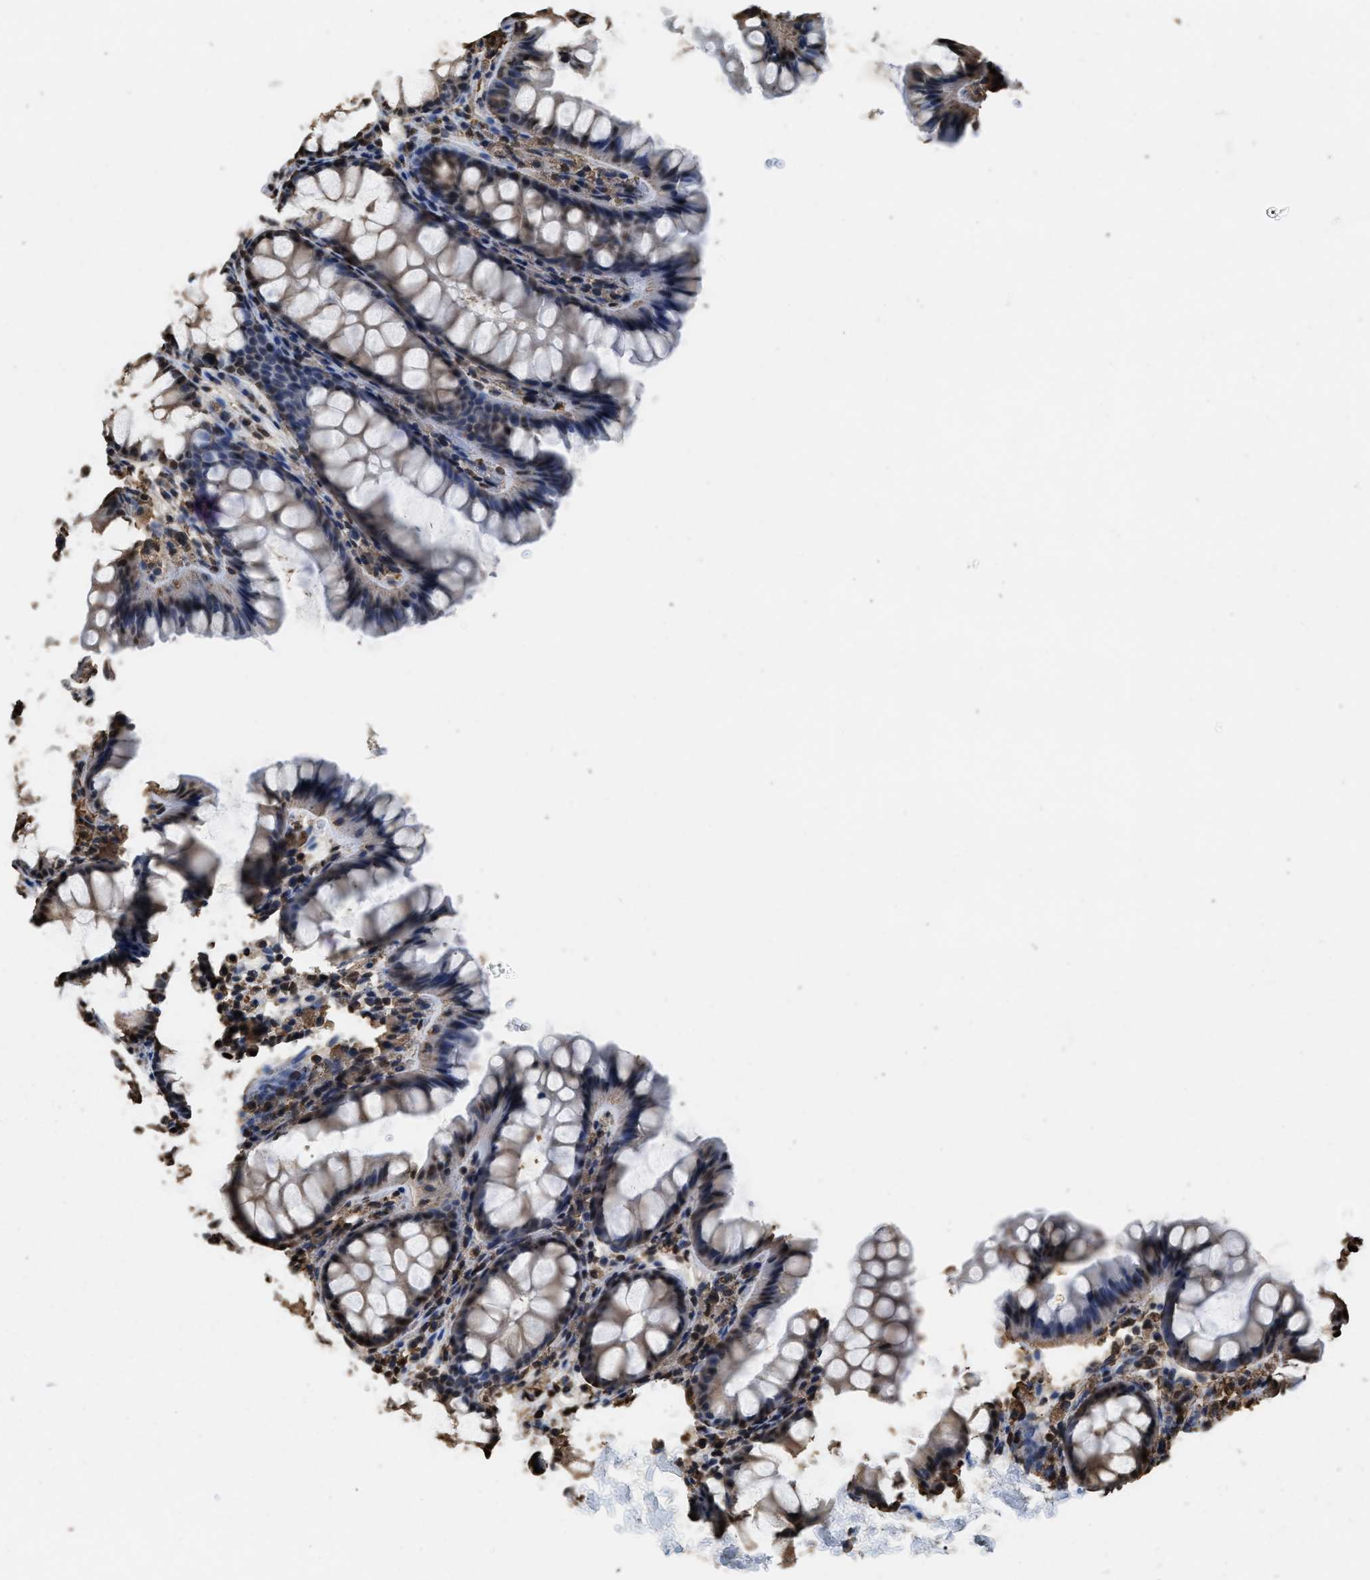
{"staining": {"intensity": "moderate", "quantity": "25%-75%", "location": "cytoplasmic/membranous,nuclear"}, "tissue": "colon", "cell_type": "Endothelial cells", "image_type": "normal", "snomed": [{"axis": "morphology", "description": "Normal tissue, NOS"}, {"axis": "topography", "description": "Colon"}], "caption": "DAB immunohistochemical staining of unremarkable colon demonstrates moderate cytoplasmic/membranous,nuclear protein positivity in approximately 25%-75% of endothelial cells.", "gene": "GAPDH", "patient": {"sex": "female", "age": 55}}